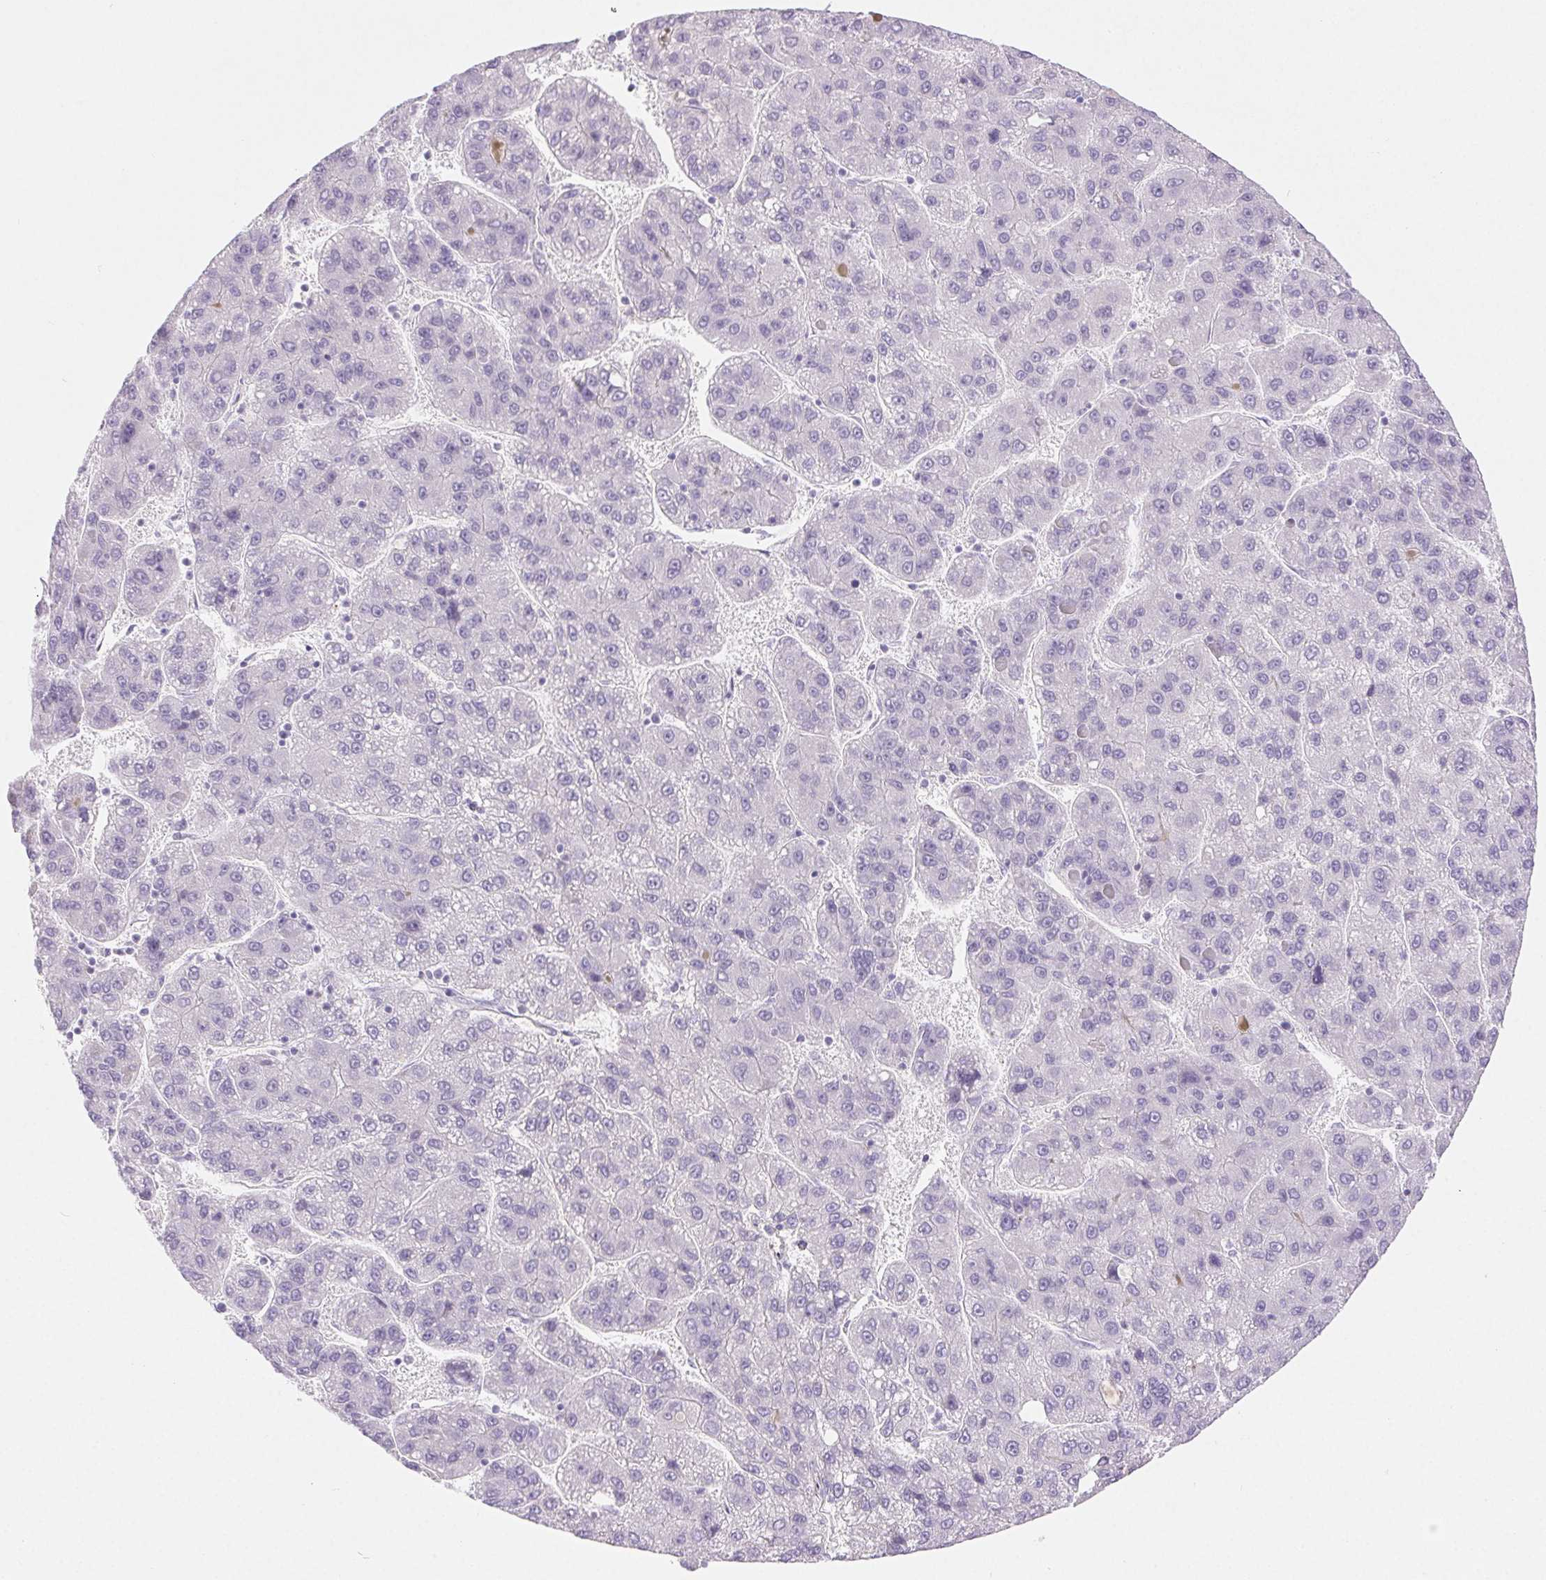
{"staining": {"intensity": "negative", "quantity": "none", "location": "none"}, "tissue": "liver cancer", "cell_type": "Tumor cells", "image_type": "cancer", "snomed": [{"axis": "morphology", "description": "Carcinoma, Hepatocellular, NOS"}, {"axis": "topography", "description": "Liver"}], "caption": "IHC photomicrograph of human liver hepatocellular carcinoma stained for a protein (brown), which demonstrates no expression in tumor cells.", "gene": "CLDN16", "patient": {"sex": "female", "age": 82}}